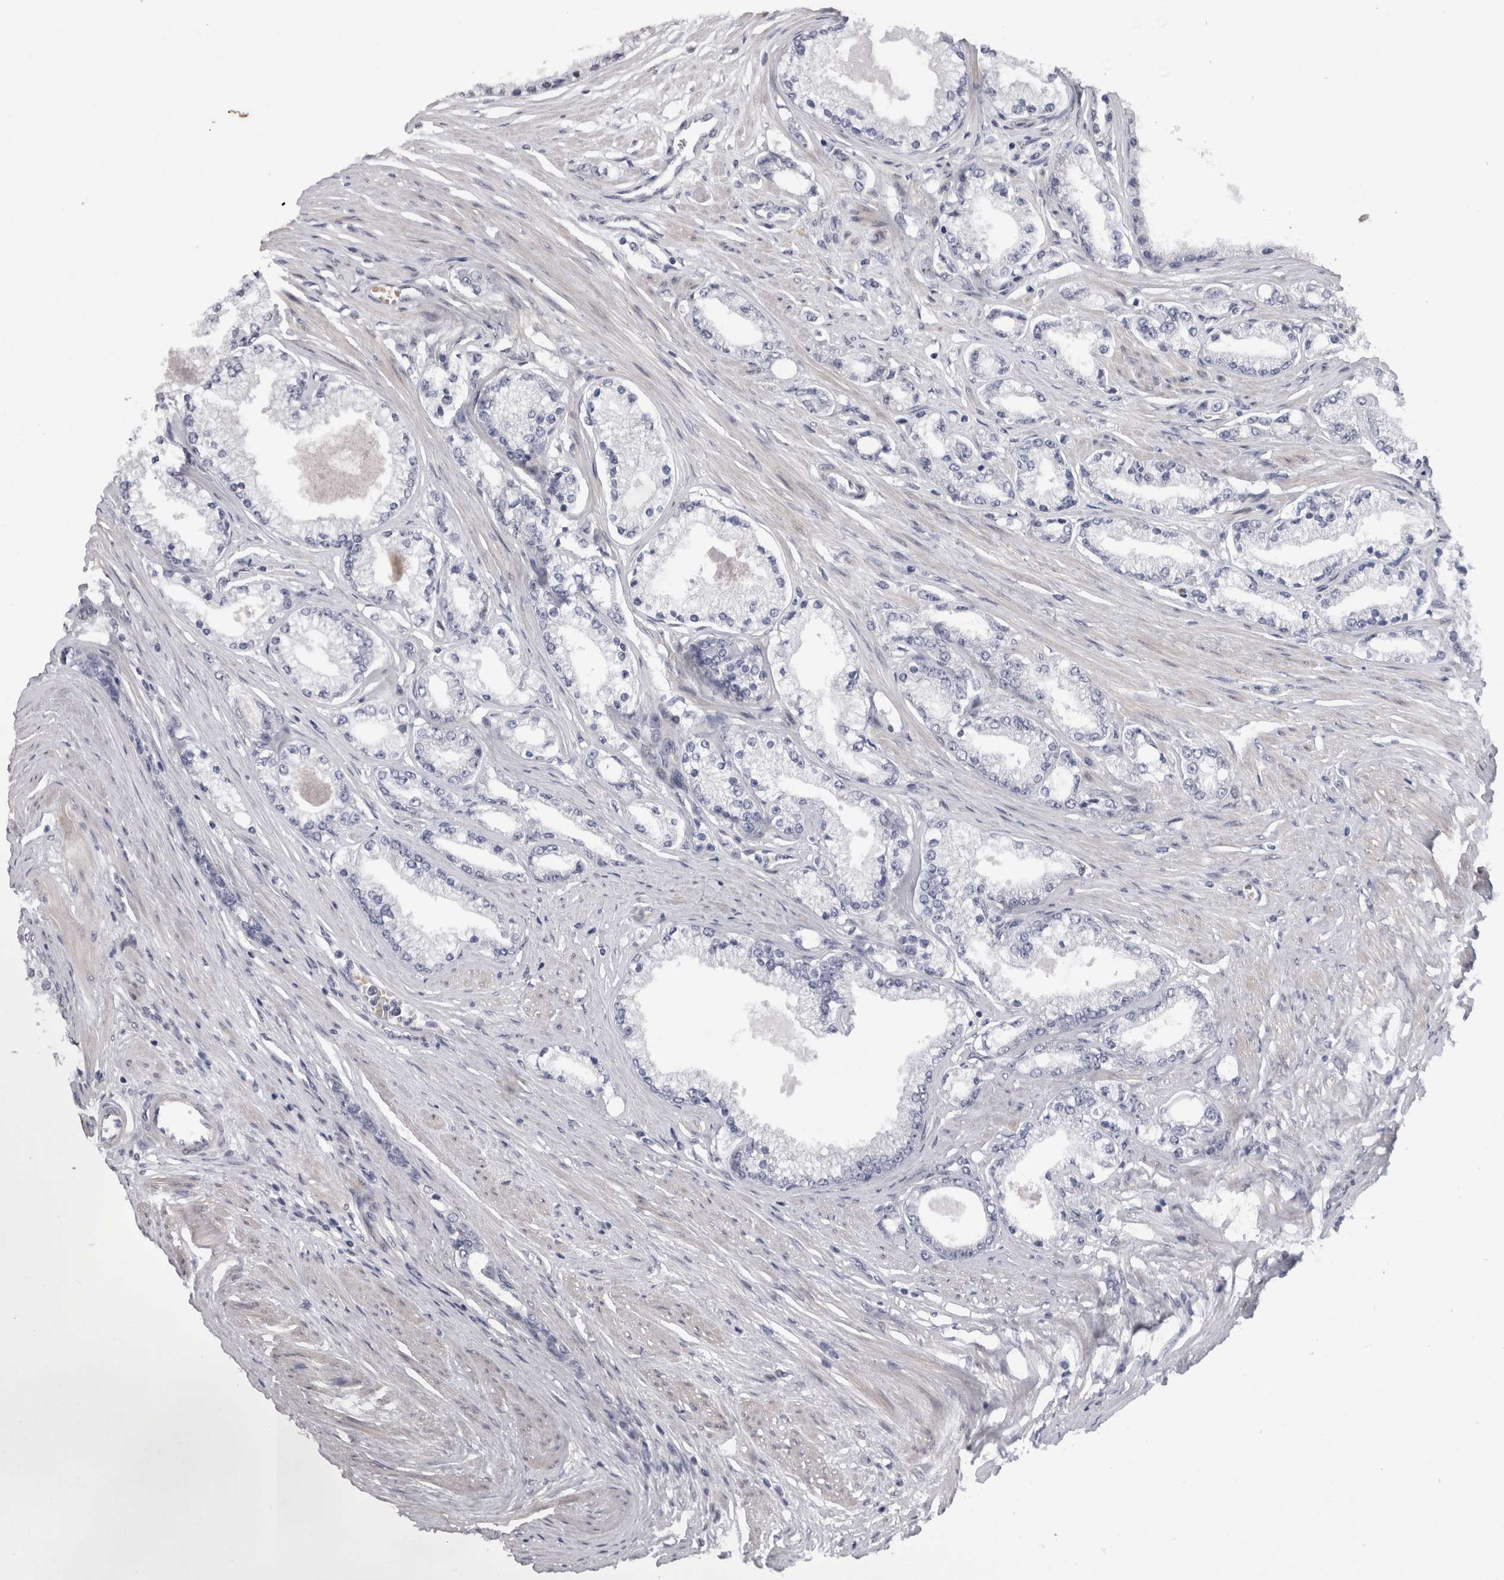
{"staining": {"intensity": "negative", "quantity": "none", "location": "none"}, "tissue": "prostate cancer", "cell_type": "Tumor cells", "image_type": "cancer", "snomed": [{"axis": "morphology", "description": "Adenocarcinoma, High grade"}, {"axis": "topography", "description": "Prostate"}], "caption": "Immunohistochemistry (IHC) of prostate high-grade adenocarcinoma displays no positivity in tumor cells.", "gene": "IFI44", "patient": {"sex": "male", "age": 71}}